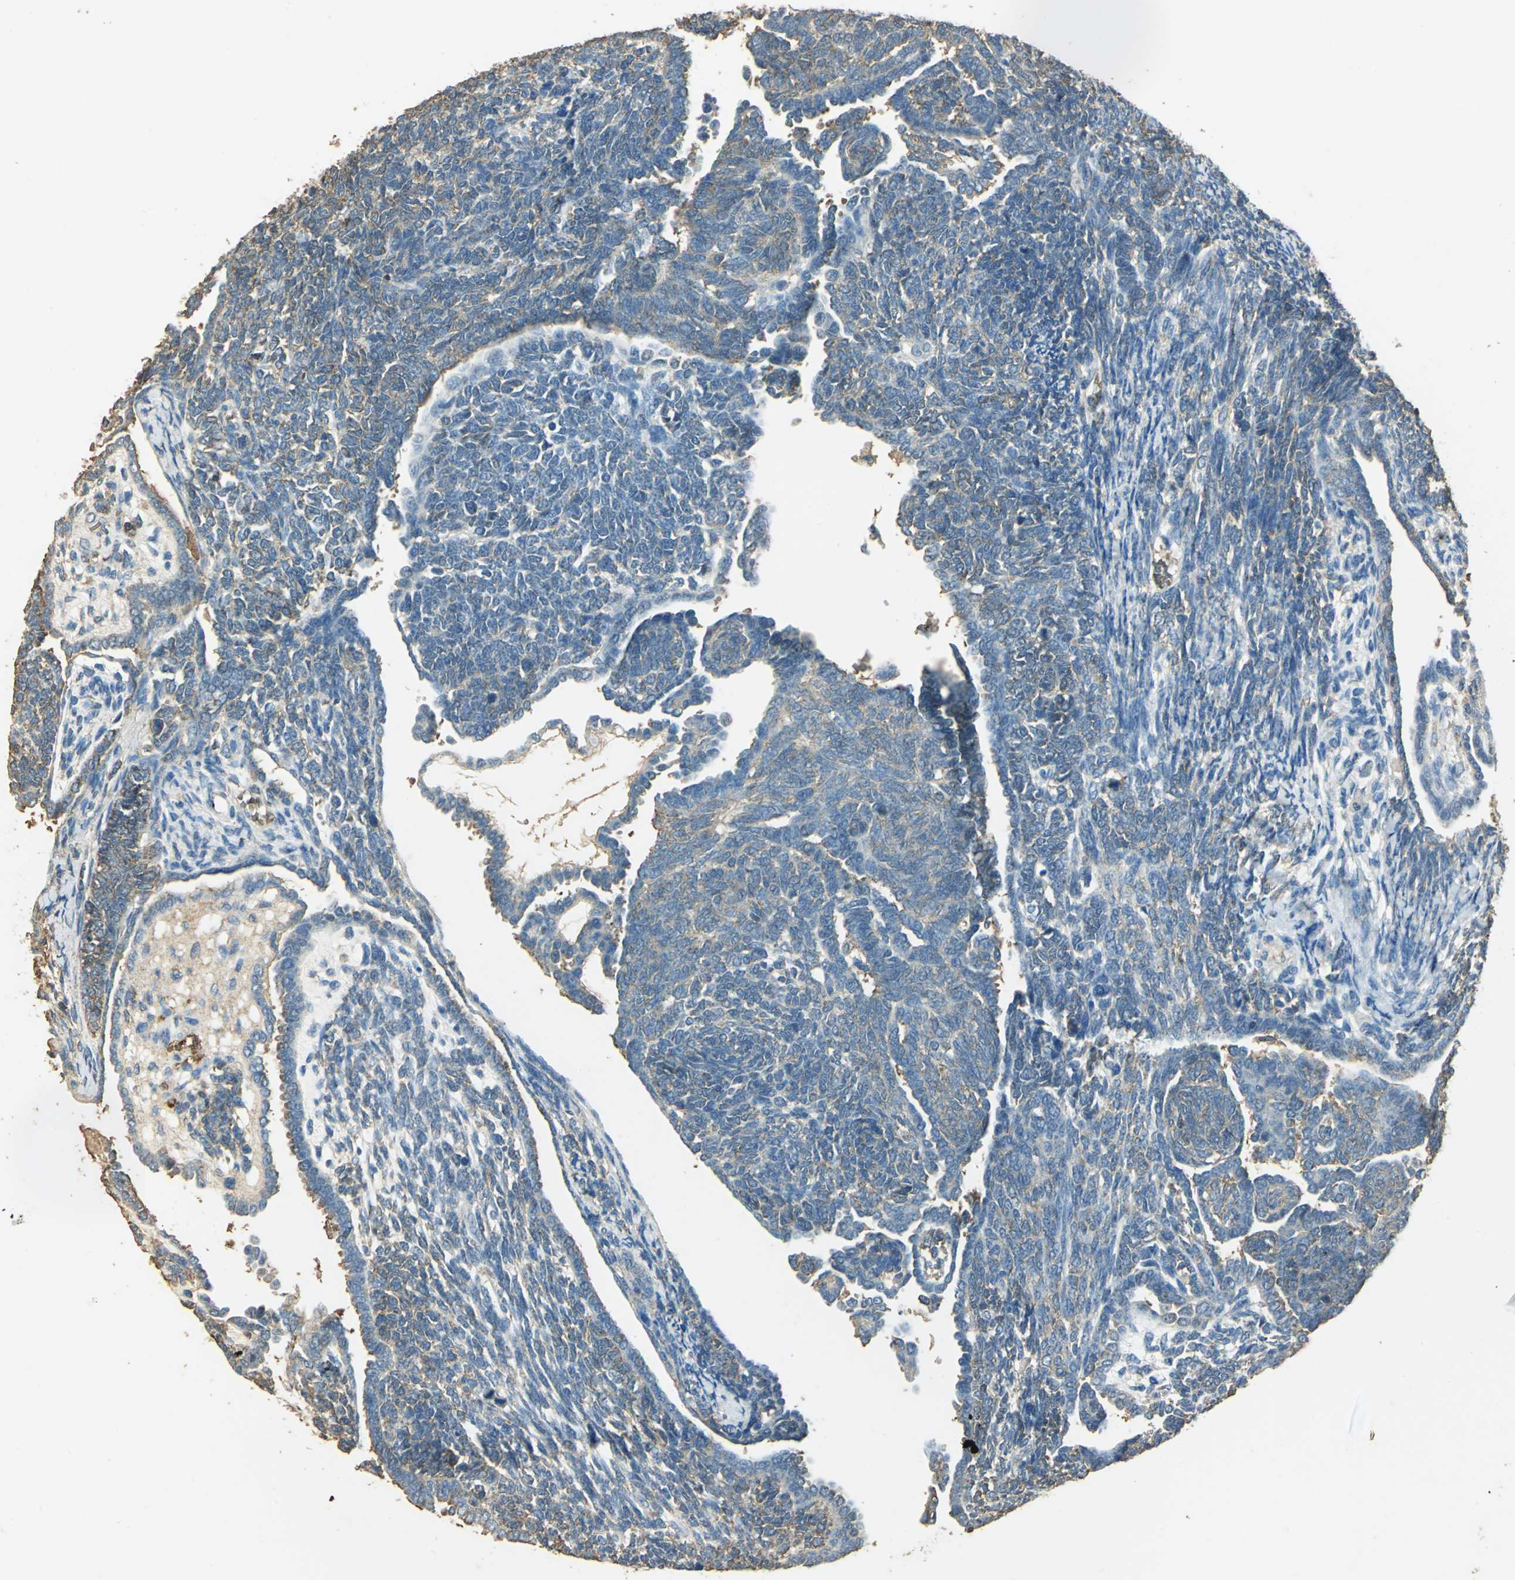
{"staining": {"intensity": "weak", "quantity": ">75%", "location": "cytoplasmic/membranous"}, "tissue": "endometrial cancer", "cell_type": "Tumor cells", "image_type": "cancer", "snomed": [{"axis": "morphology", "description": "Neoplasm, malignant, NOS"}, {"axis": "topography", "description": "Endometrium"}], "caption": "About >75% of tumor cells in human neoplasm (malignant) (endometrial) demonstrate weak cytoplasmic/membranous protein staining as visualized by brown immunohistochemical staining.", "gene": "TRAPPC2", "patient": {"sex": "female", "age": 74}}